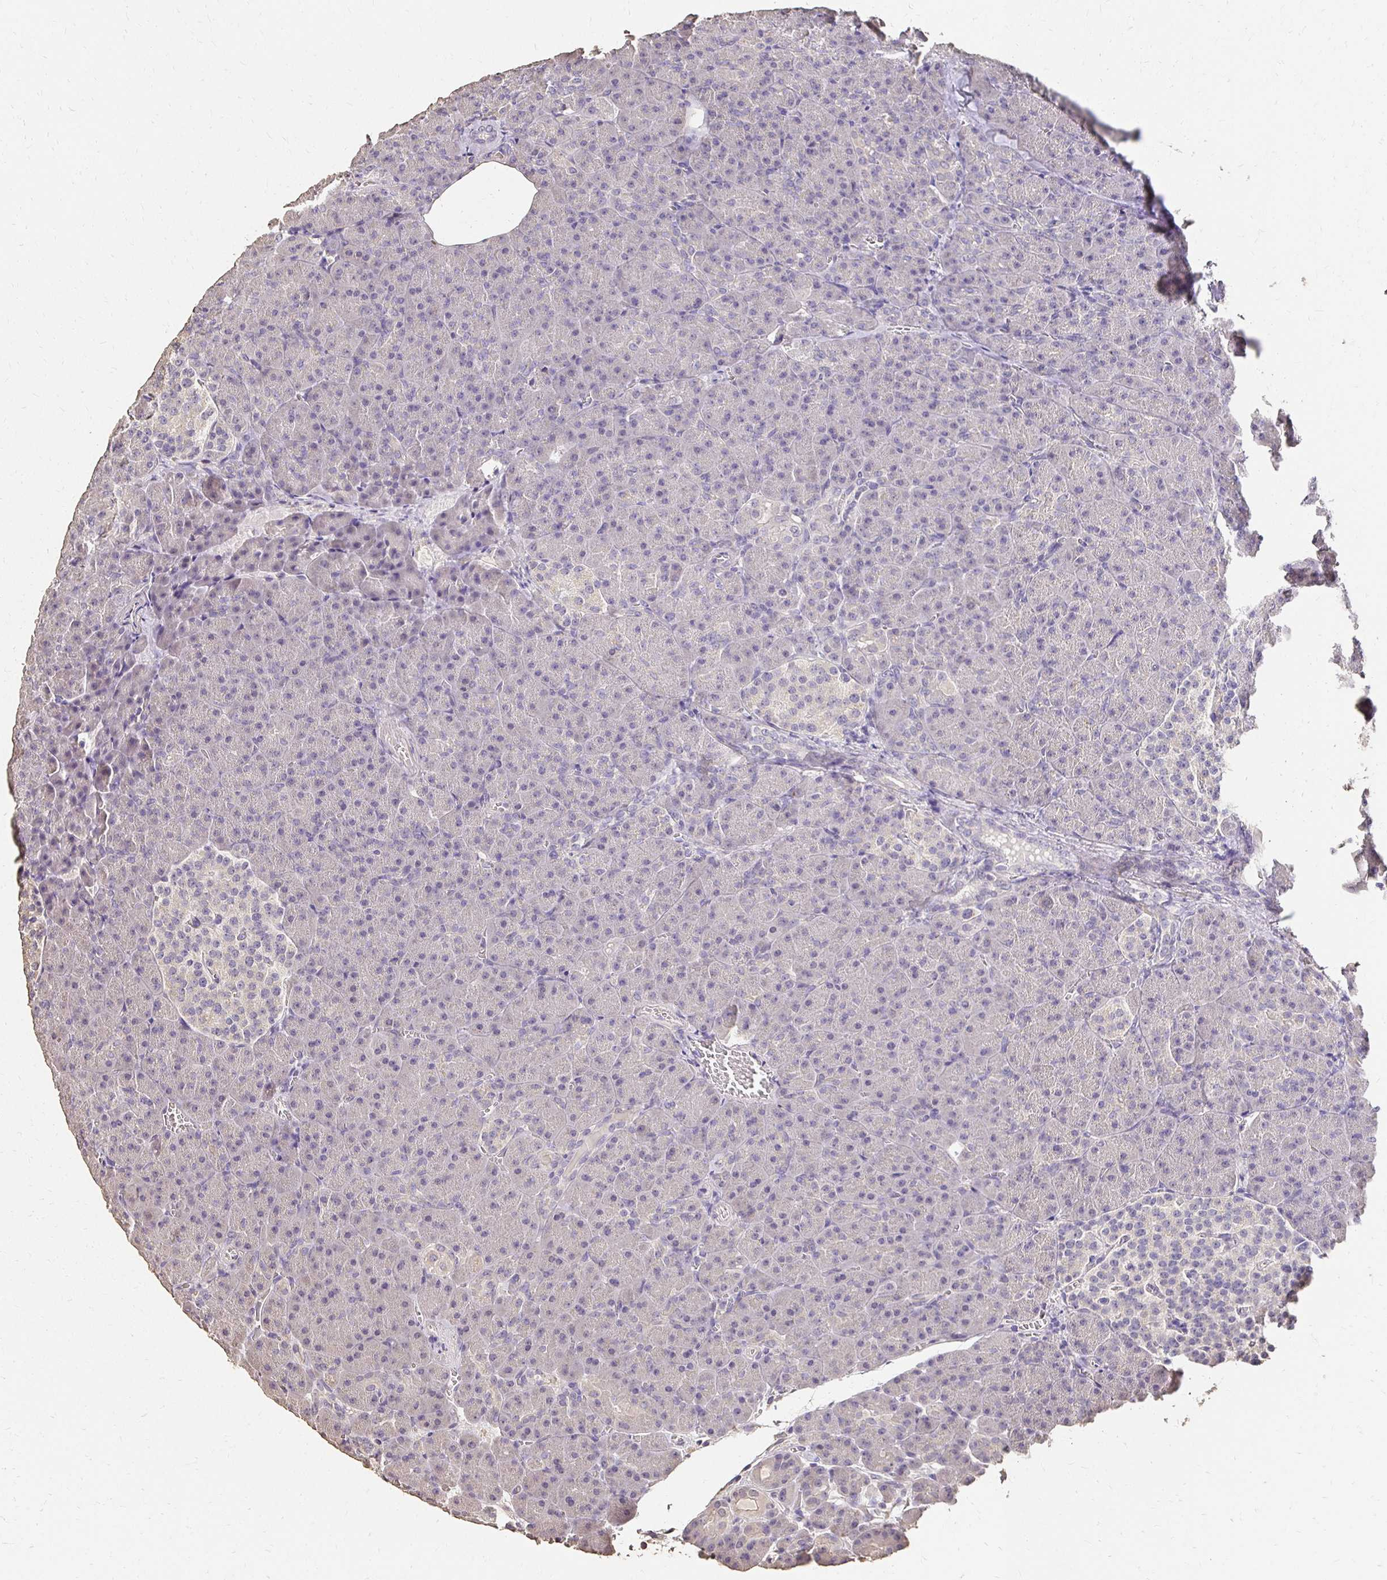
{"staining": {"intensity": "negative", "quantity": "none", "location": "none"}, "tissue": "pancreas", "cell_type": "Exocrine glandular cells", "image_type": "normal", "snomed": [{"axis": "morphology", "description": "Normal tissue, NOS"}, {"axis": "topography", "description": "Pancreas"}], "caption": "IHC of unremarkable pancreas displays no staining in exocrine glandular cells. (Immunohistochemistry, brightfield microscopy, high magnification).", "gene": "UGT1A6", "patient": {"sex": "female", "age": 74}}